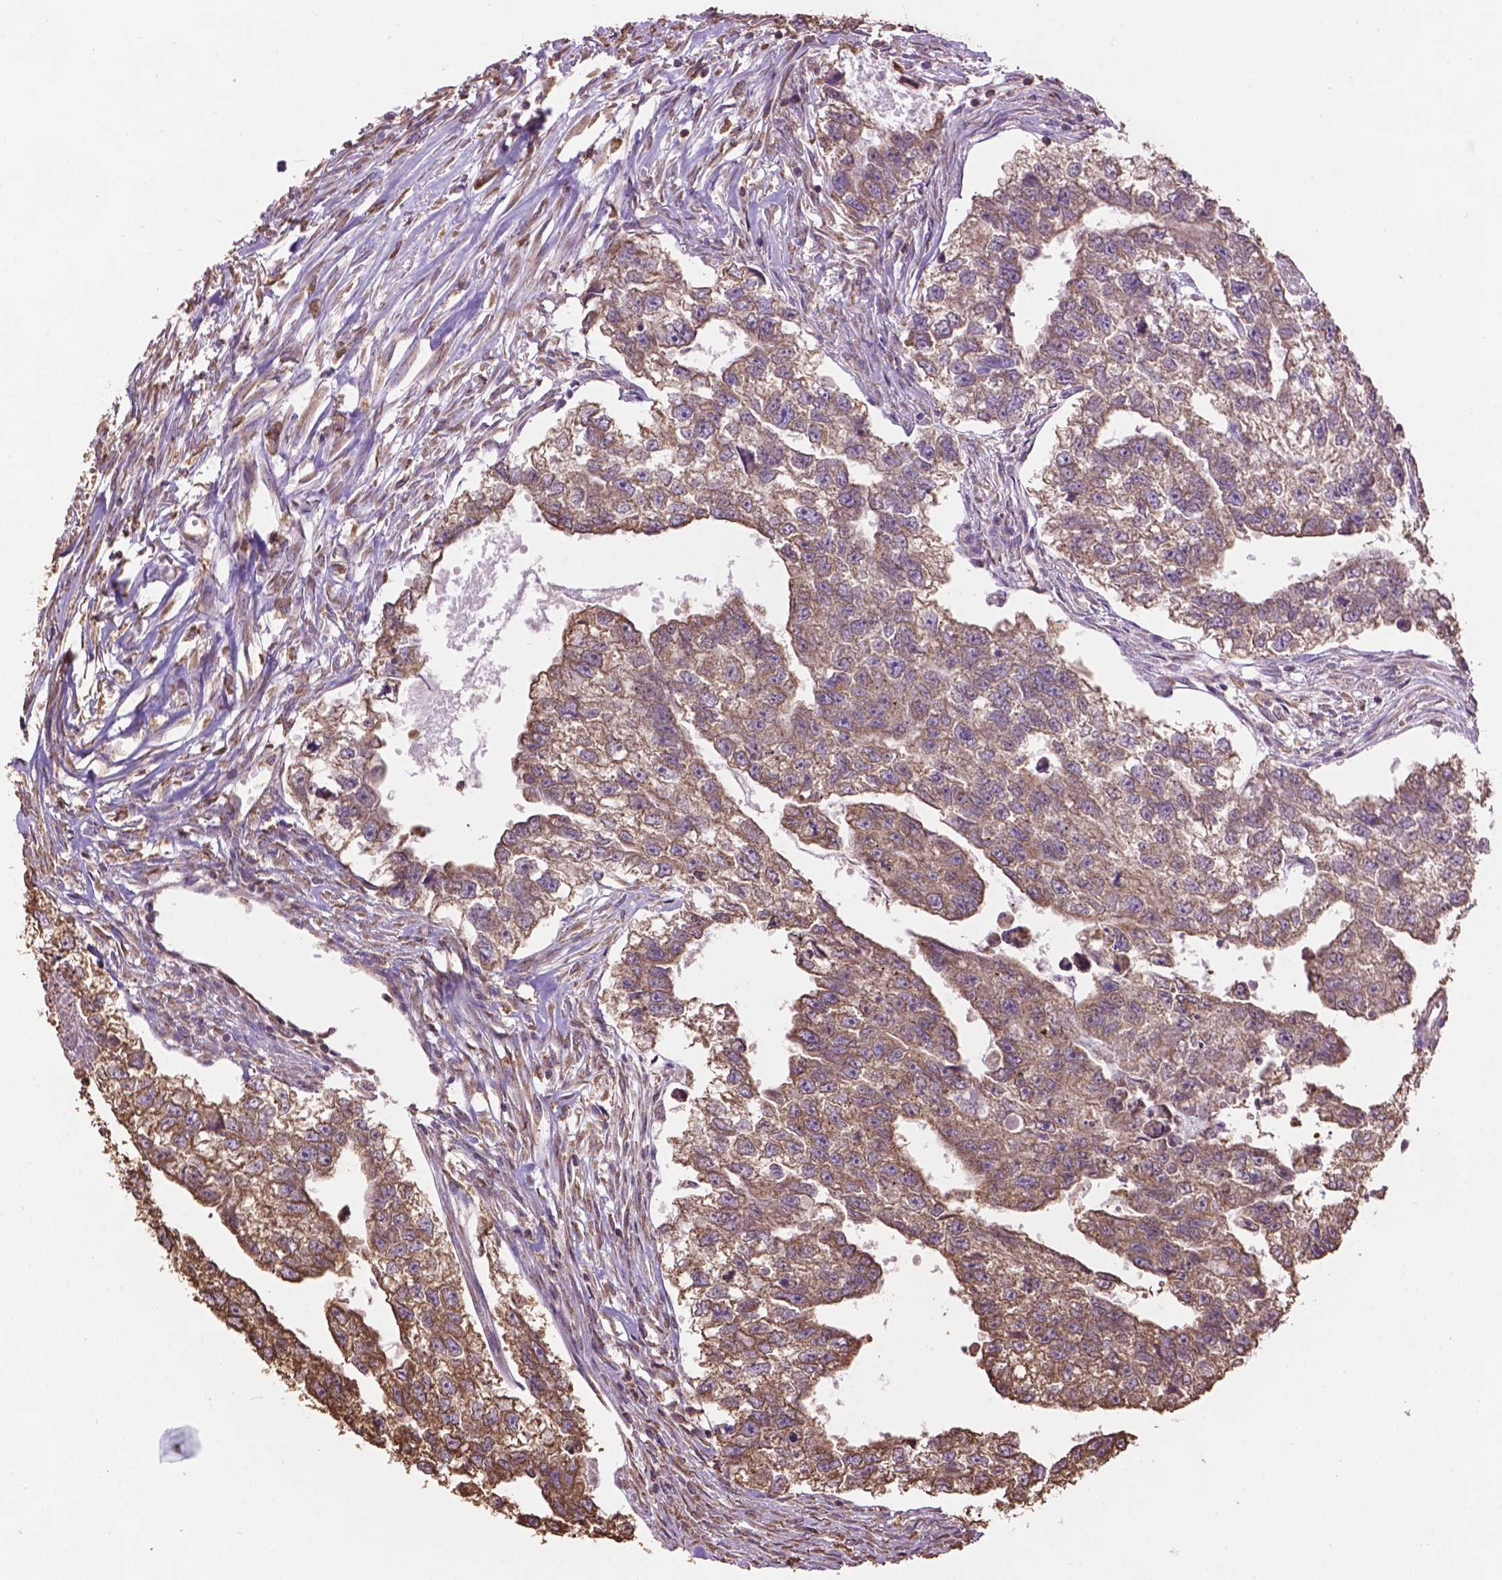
{"staining": {"intensity": "moderate", "quantity": ">75%", "location": "cytoplasmic/membranous"}, "tissue": "testis cancer", "cell_type": "Tumor cells", "image_type": "cancer", "snomed": [{"axis": "morphology", "description": "Carcinoma, Embryonal, NOS"}, {"axis": "morphology", "description": "Teratoma, malignant, NOS"}, {"axis": "topography", "description": "Testis"}], "caption": "Tumor cells reveal medium levels of moderate cytoplasmic/membranous staining in about >75% of cells in testis cancer (teratoma (malignant)). (brown staining indicates protein expression, while blue staining denotes nuclei).", "gene": "PPP2R5E", "patient": {"sex": "male", "age": 44}}